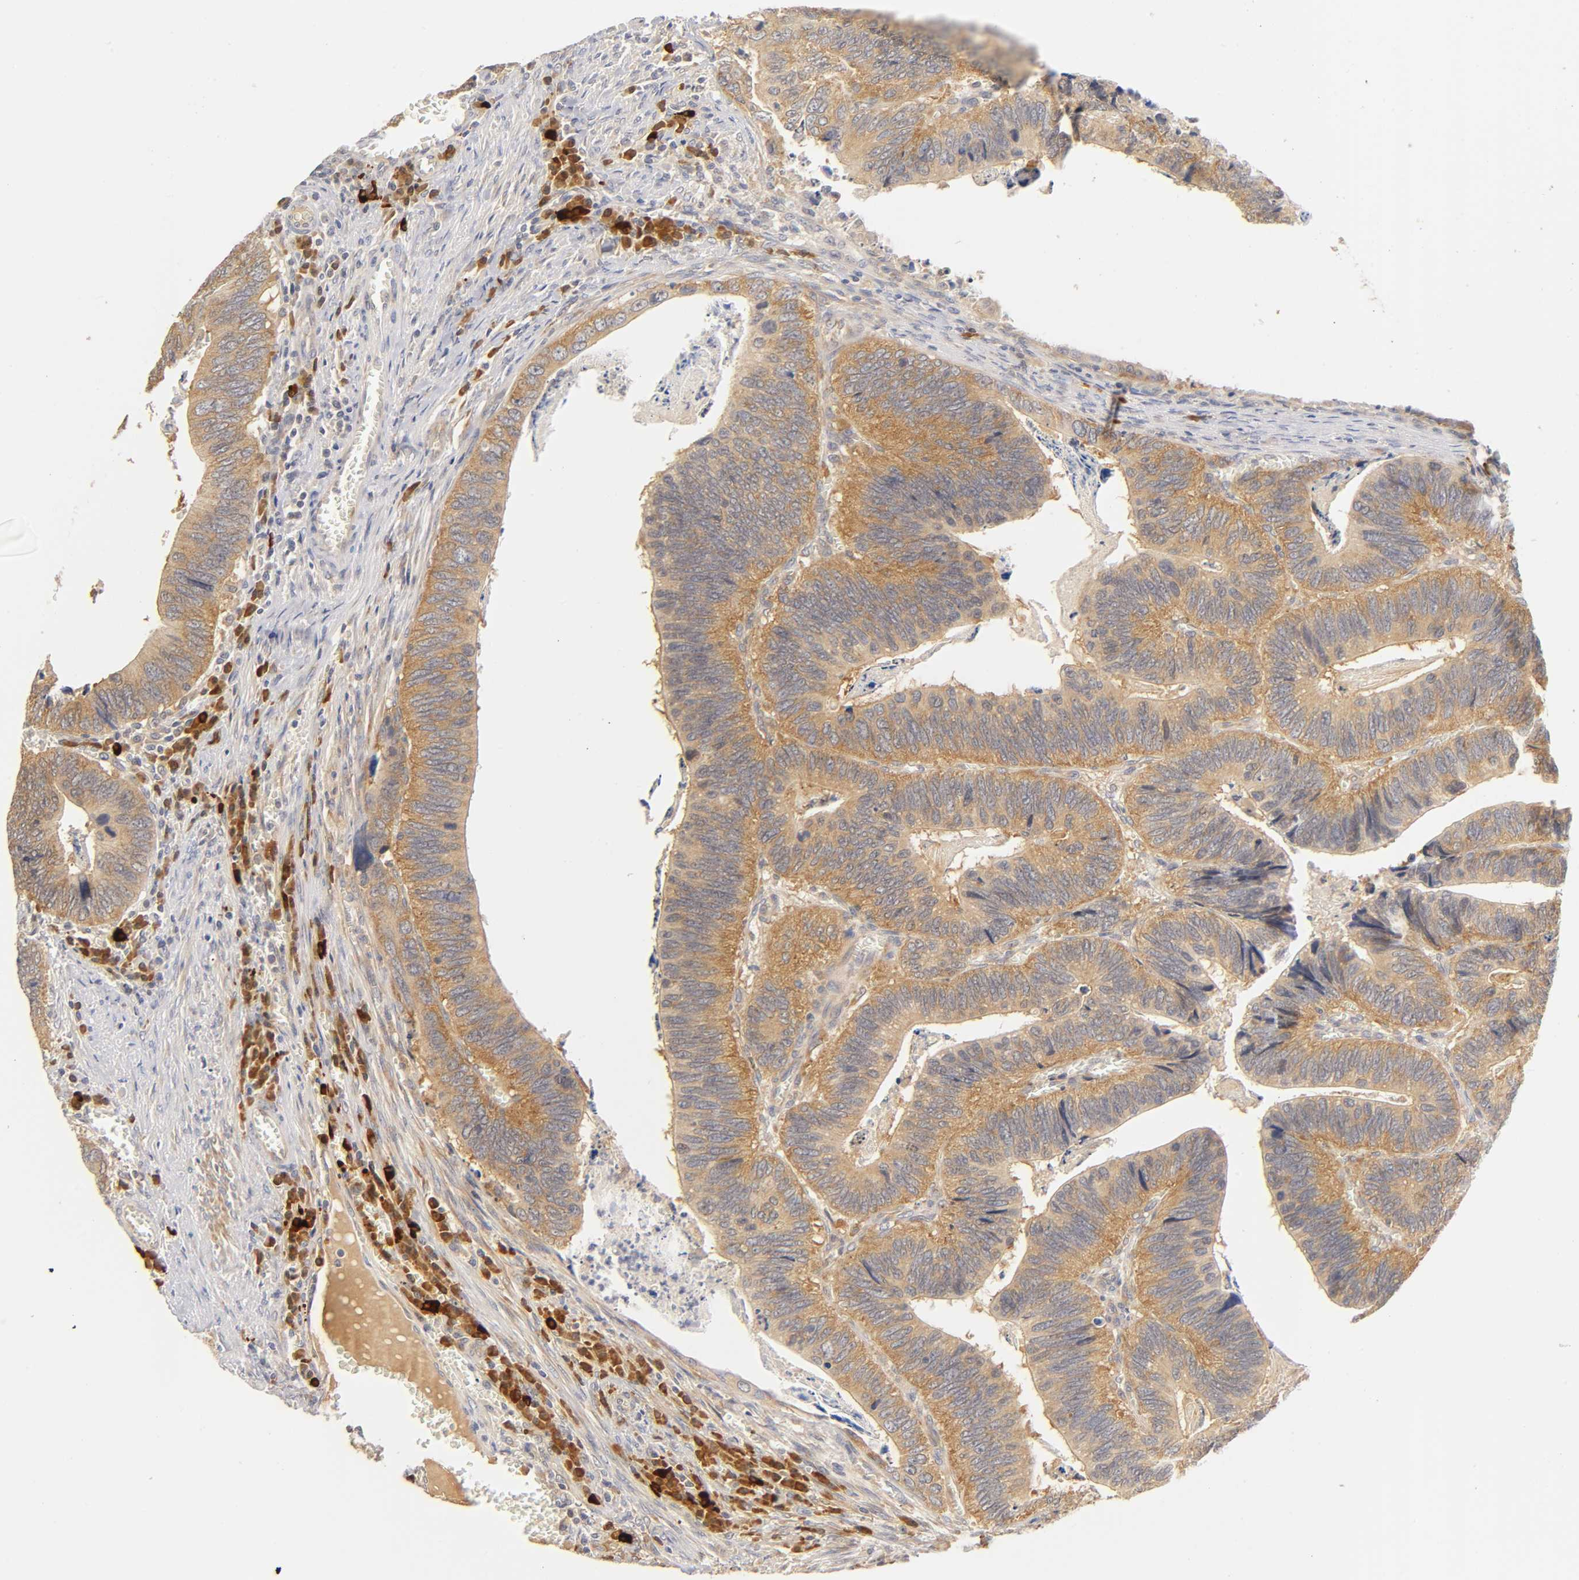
{"staining": {"intensity": "moderate", "quantity": ">75%", "location": "cytoplasmic/membranous"}, "tissue": "colorectal cancer", "cell_type": "Tumor cells", "image_type": "cancer", "snomed": [{"axis": "morphology", "description": "Adenocarcinoma, NOS"}, {"axis": "topography", "description": "Colon"}], "caption": "Colorectal cancer was stained to show a protein in brown. There is medium levels of moderate cytoplasmic/membranous staining in about >75% of tumor cells. The staining was performed using DAB, with brown indicating positive protein expression. Nuclei are stained blue with hematoxylin.", "gene": "RPS29", "patient": {"sex": "male", "age": 72}}